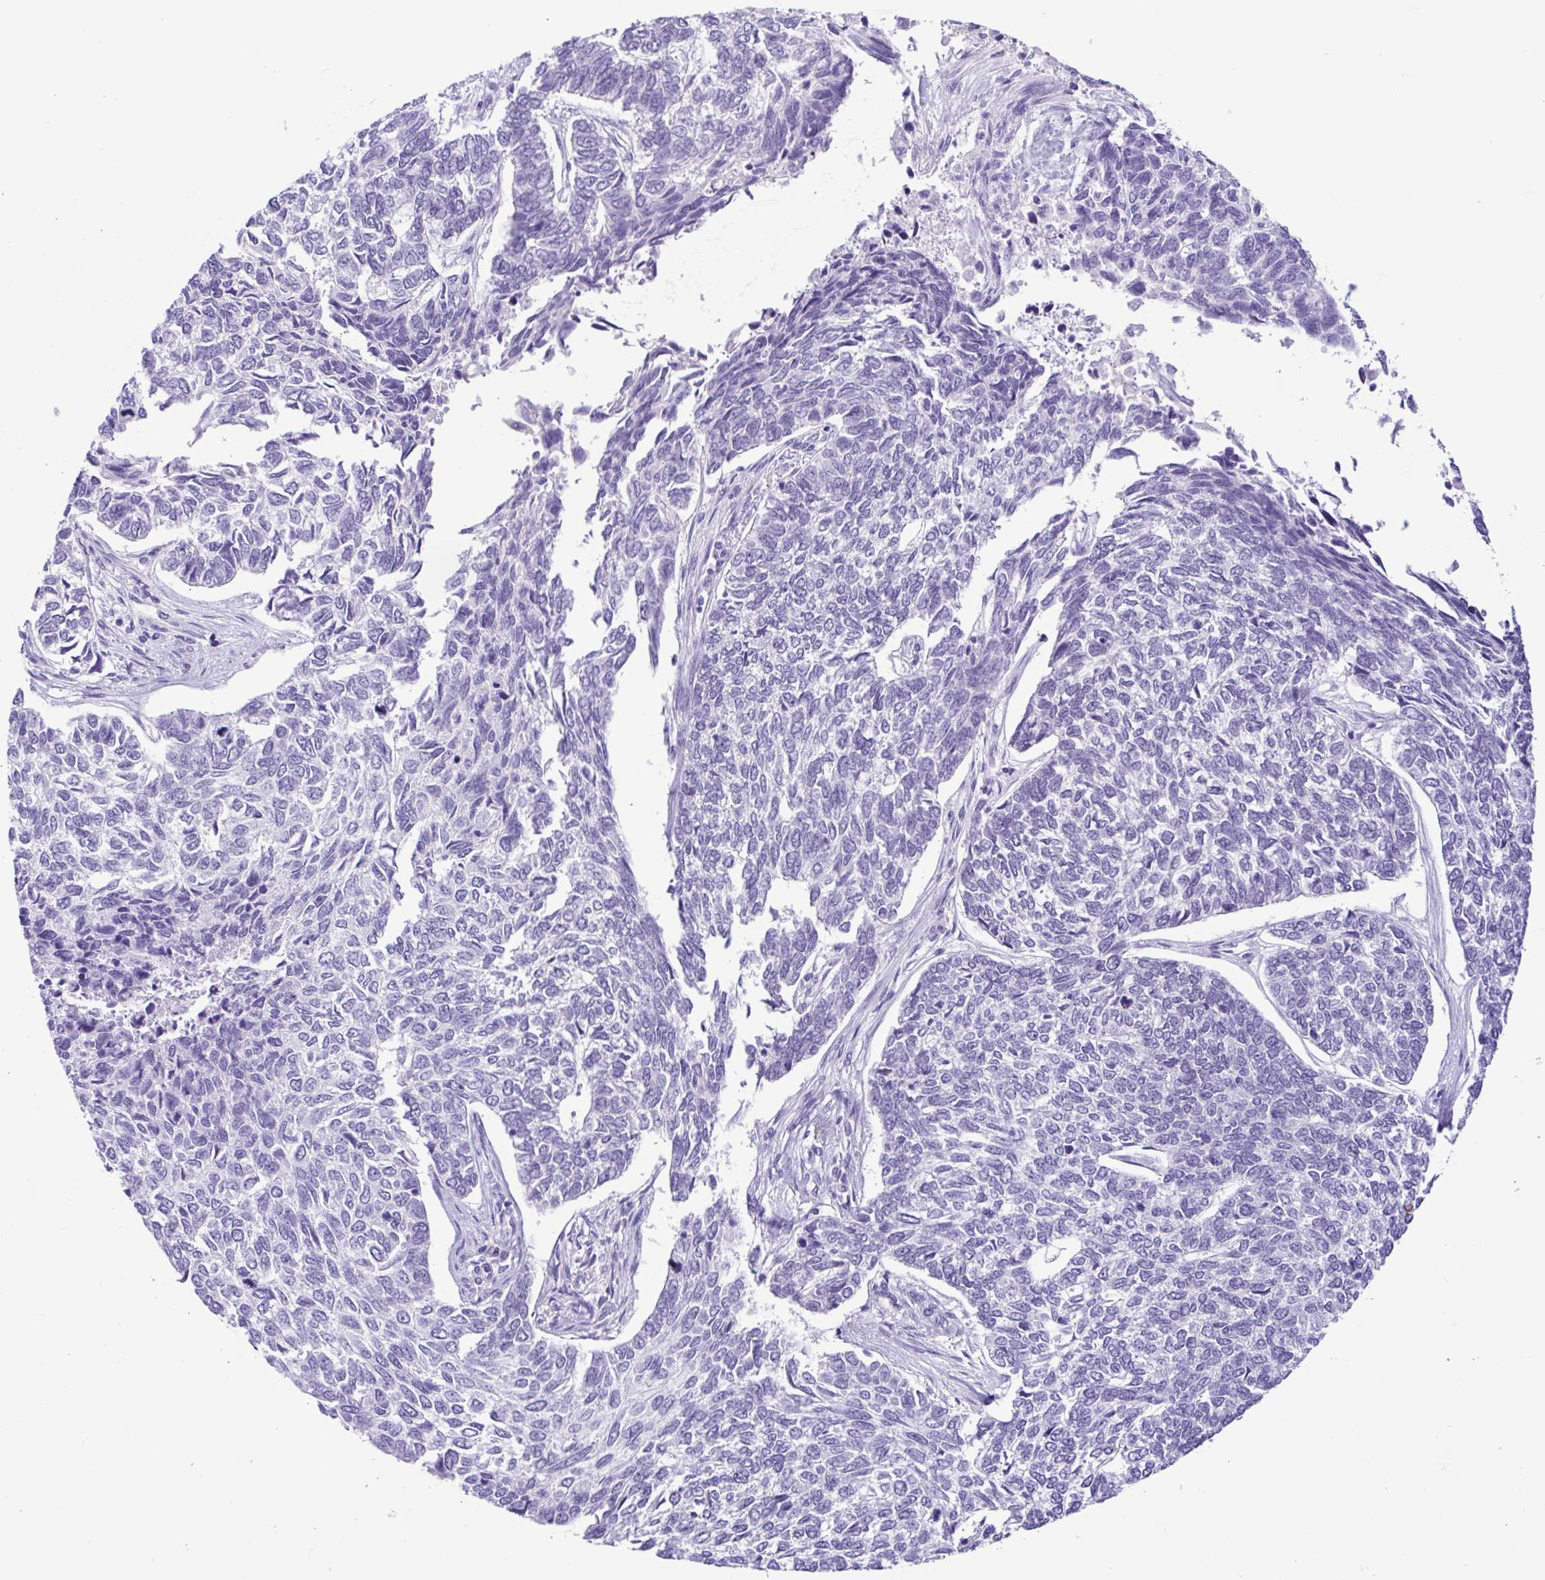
{"staining": {"intensity": "negative", "quantity": "none", "location": "none"}, "tissue": "skin cancer", "cell_type": "Tumor cells", "image_type": "cancer", "snomed": [{"axis": "morphology", "description": "Basal cell carcinoma"}, {"axis": "topography", "description": "Skin"}], "caption": "Human skin cancer (basal cell carcinoma) stained for a protein using immunohistochemistry exhibits no positivity in tumor cells.", "gene": "SPATA16", "patient": {"sex": "female", "age": 65}}